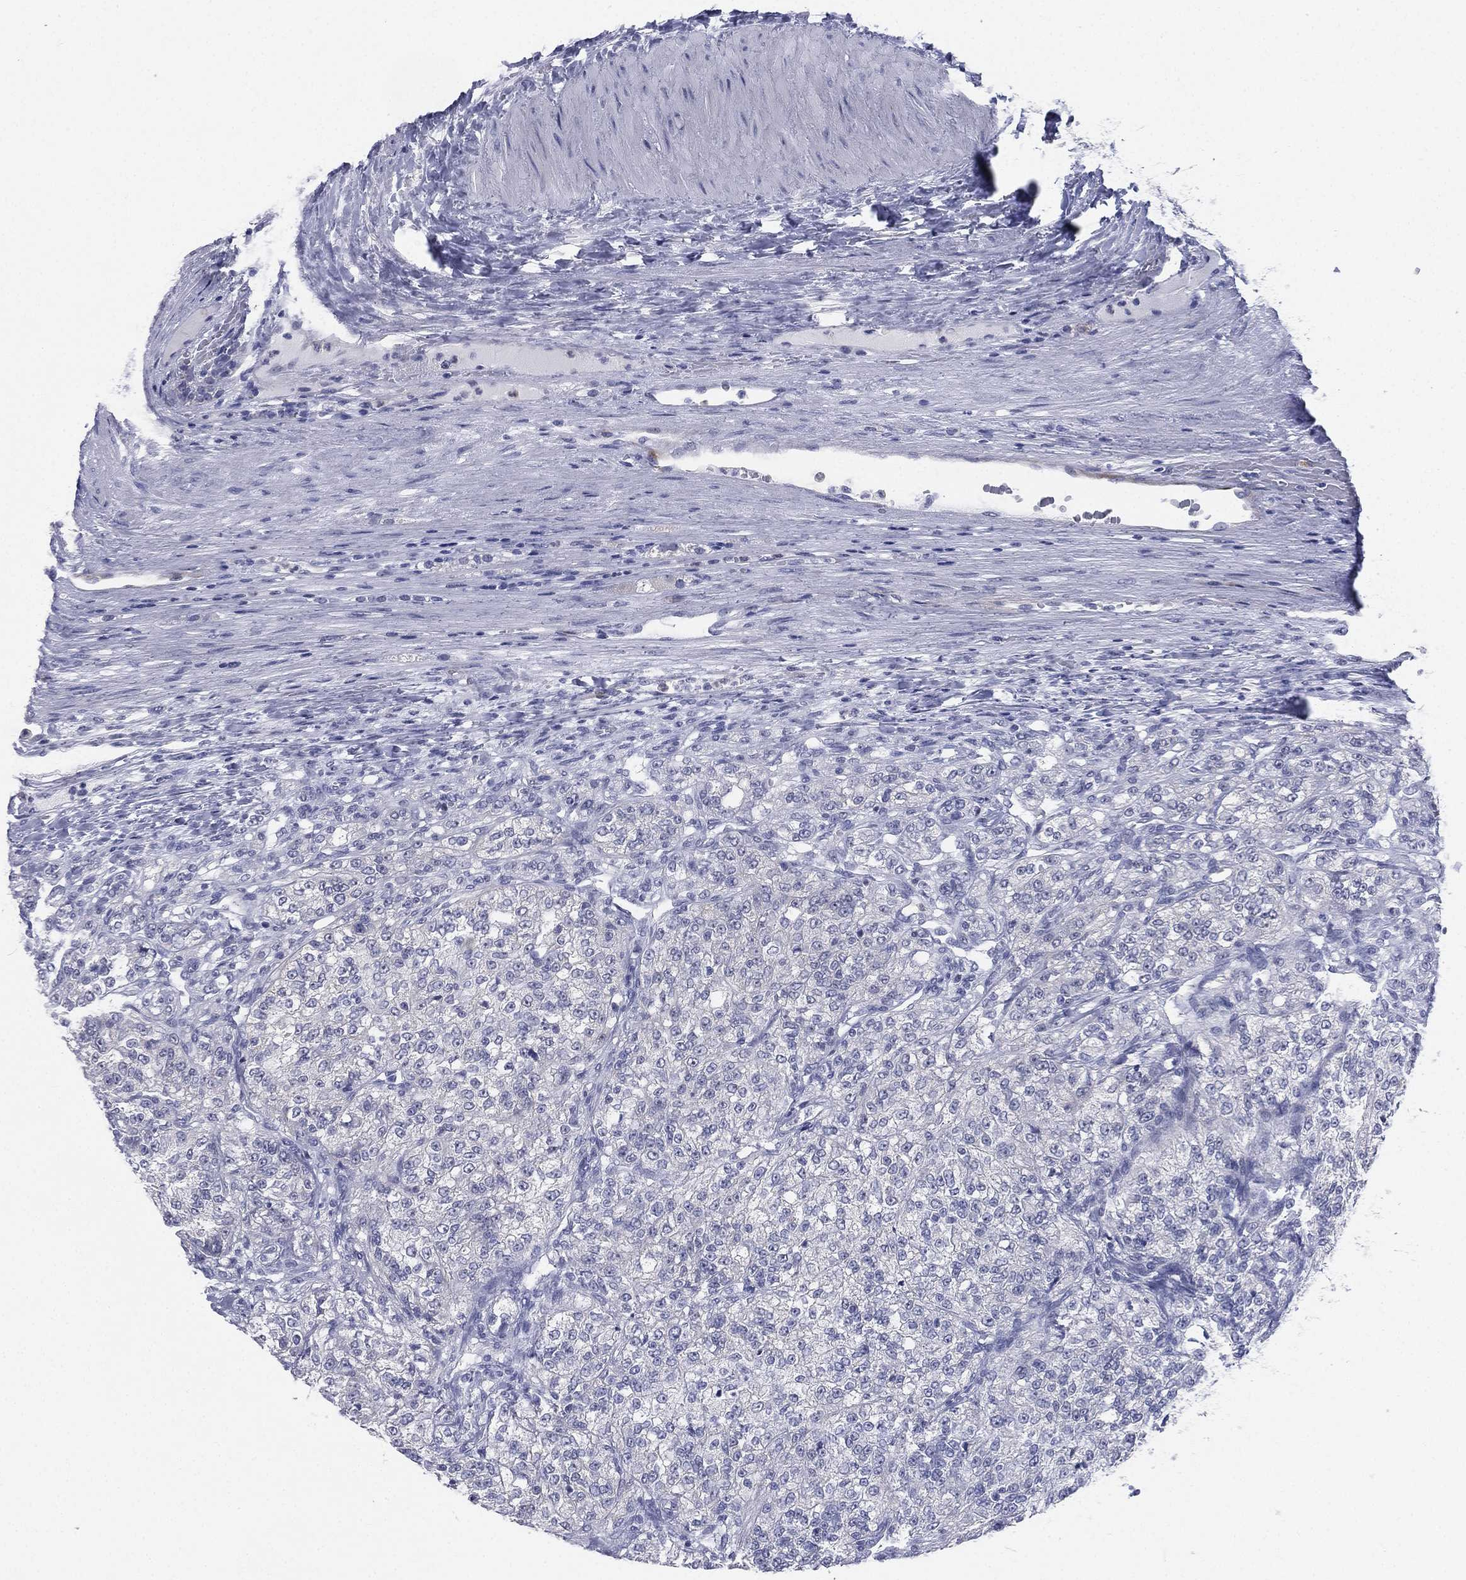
{"staining": {"intensity": "negative", "quantity": "none", "location": "none"}, "tissue": "renal cancer", "cell_type": "Tumor cells", "image_type": "cancer", "snomed": [{"axis": "morphology", "description": "Adenocarcinoma, NOS"}, {"axis": "topography", "description": "Kidney"}], "caption": "Tumor cells show no significant protein positivity in renal cancer (adenocarcinoma). The staining is performed using DAB (3,3'-diaminobenzidine) brown chromogen with nuclei counter-stained in using hematoxylin.", "gene": "CD22", "patient": {"sex": "female", "age": 63}}